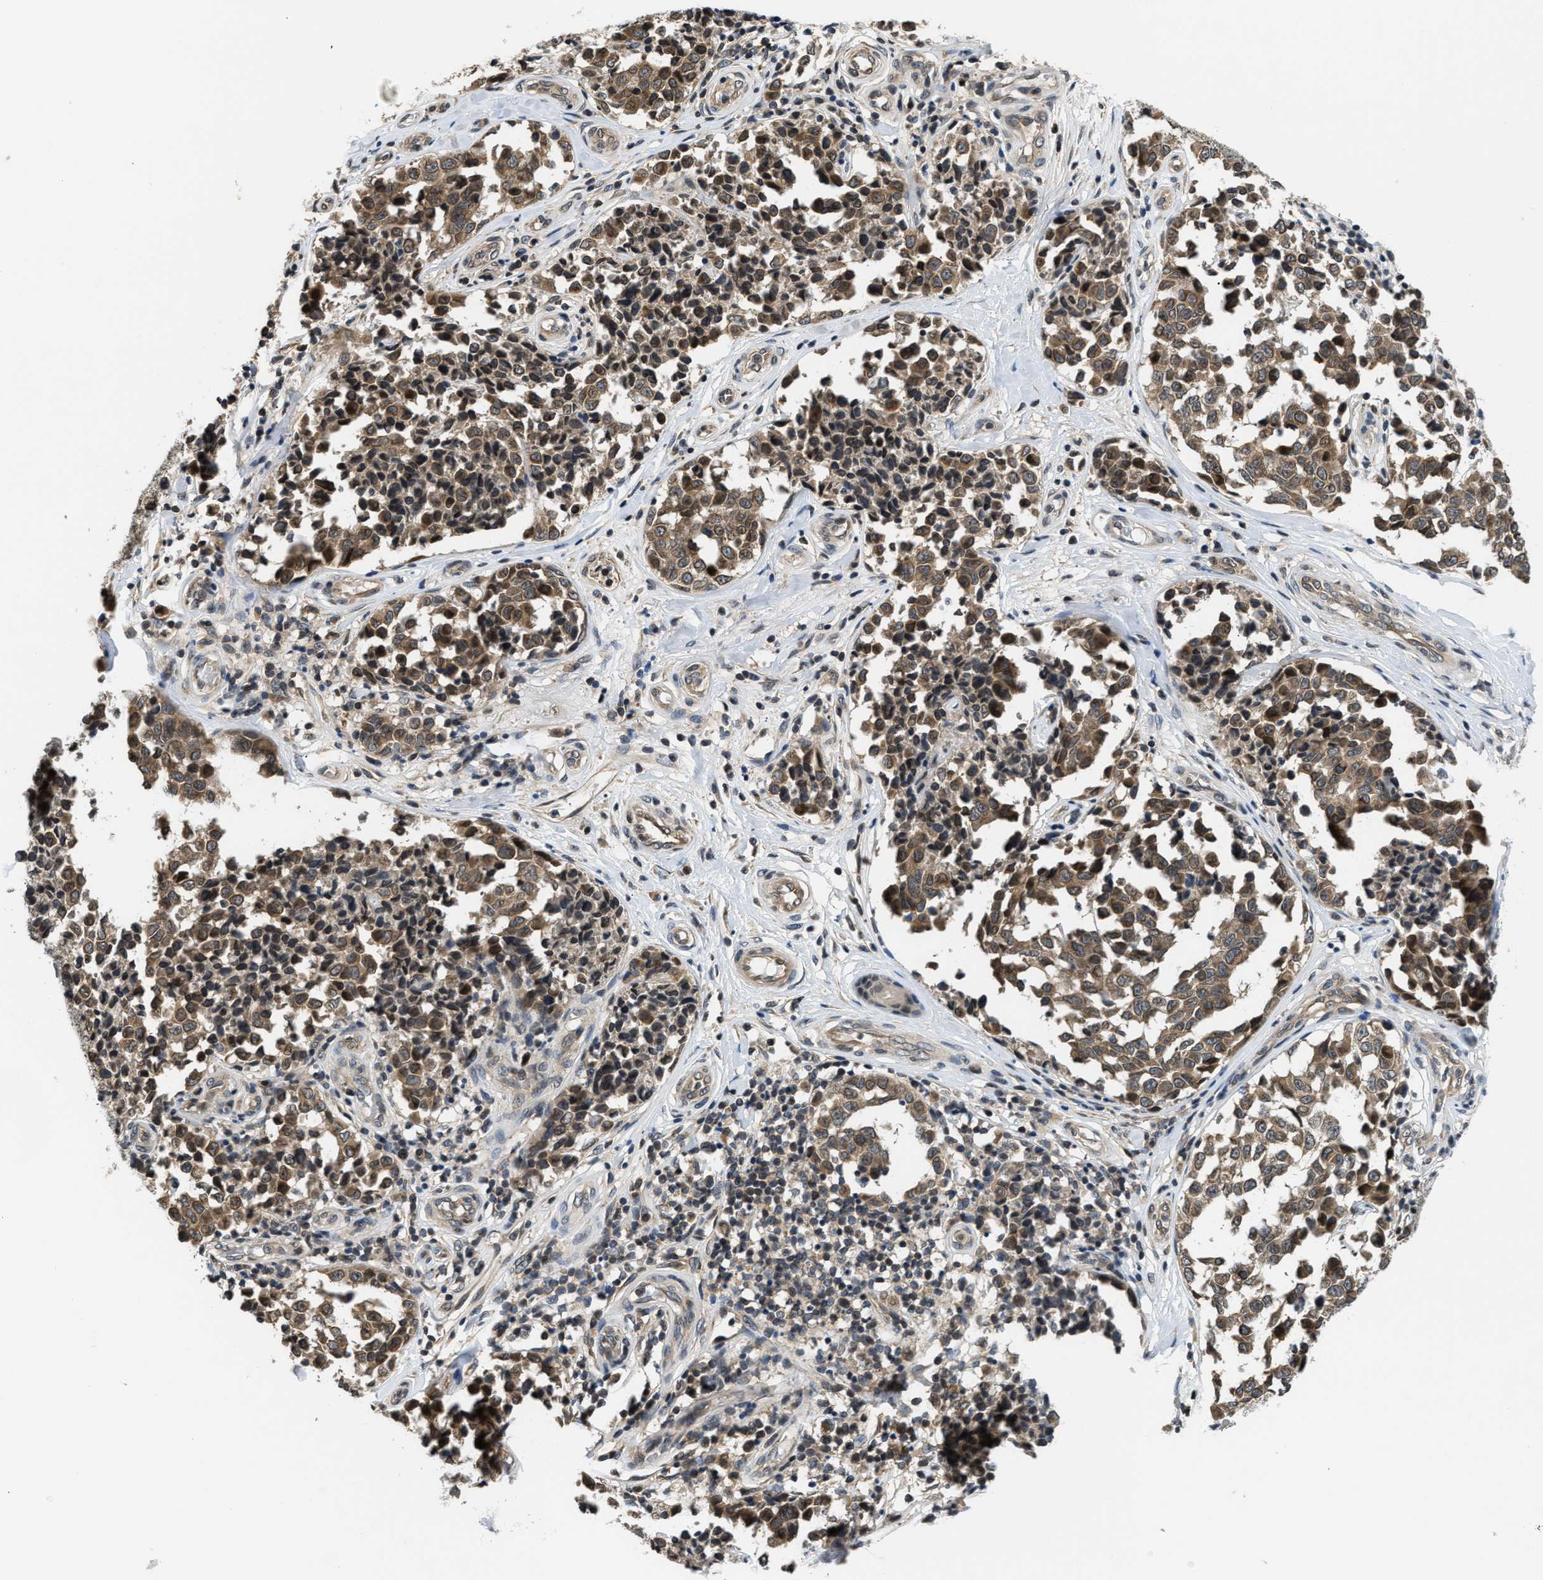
{"staining": {"intensity": "moderate", "quantity": ">75%", "location": "cytoplasmic/membranous"}, "tissue": "melanoma", "cell_type": "Tumor cells", "image_type": "cancer", "snomed": [{"axis": "morphology", "description": "Malignant melanoma, NOS"}, {"axis": "topography", "description": "Skin"}], "caption": "About >75% of tumor cells in malignant melanoma reveal moderate cytoplasmic/membranous protein expression as visualized by brown immunohistochemical staining.", "gene": "RAB29", "patient": {"sex": "female", "age": 64}}